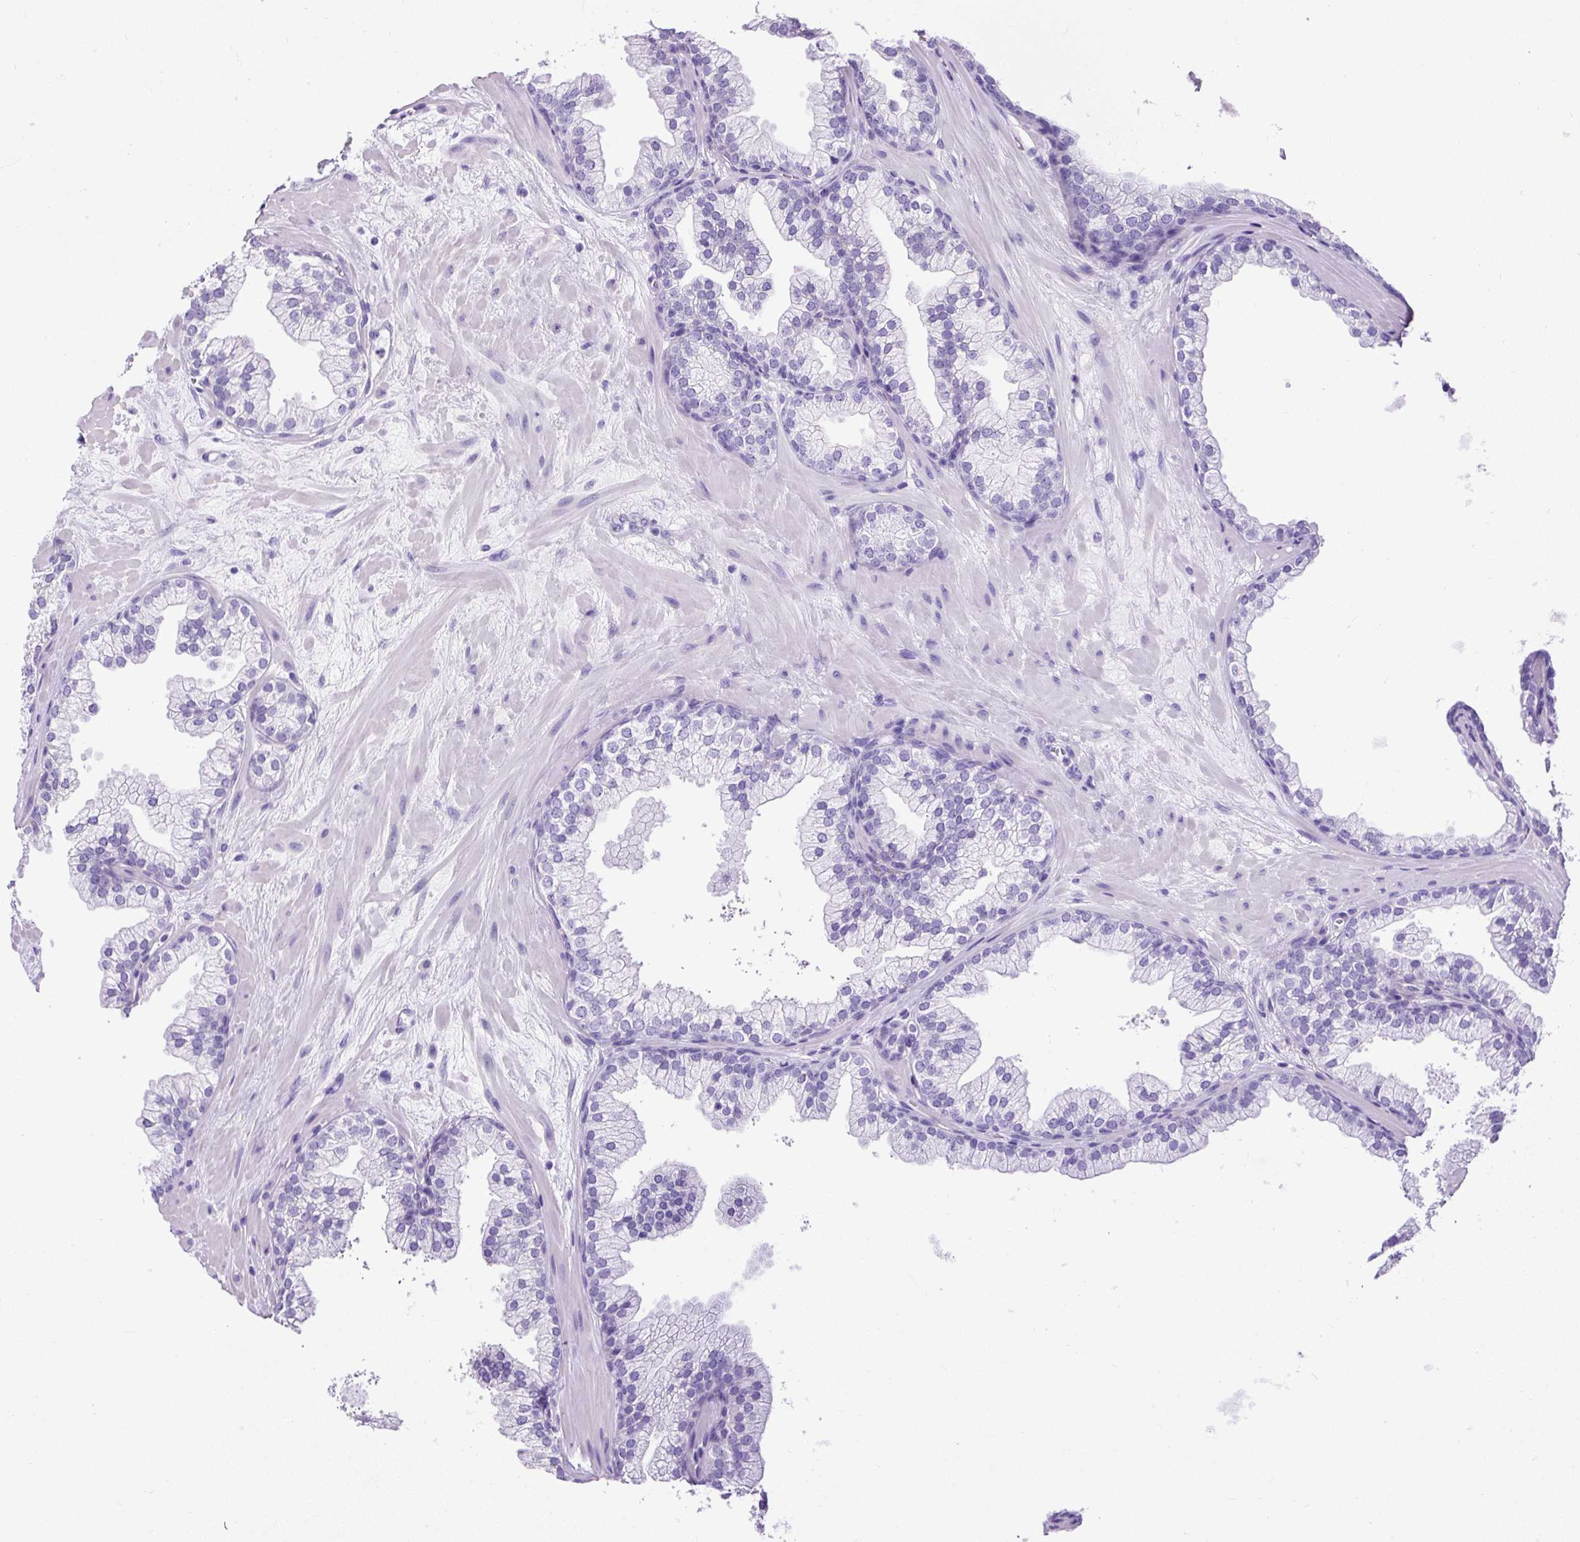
{"staining": {"intensity": "negative", "quantity": "none", "location": "none"}, "tissue": "prostate", "cell_type": "Glandular cells", "image_type": "normal", "snomed": [{"axis": "morphology", "description": "Normal tissue, NOS"}, {"axis": "topography", "description": "Prostate"}, {"axis": "topography", "description": "Peripheral nerve tissue"}], "caption": "Glandular cells show no significant expression in benign prostate.", "gene": "PDIA2", "patient": {"sex": "male", "age": 61}}